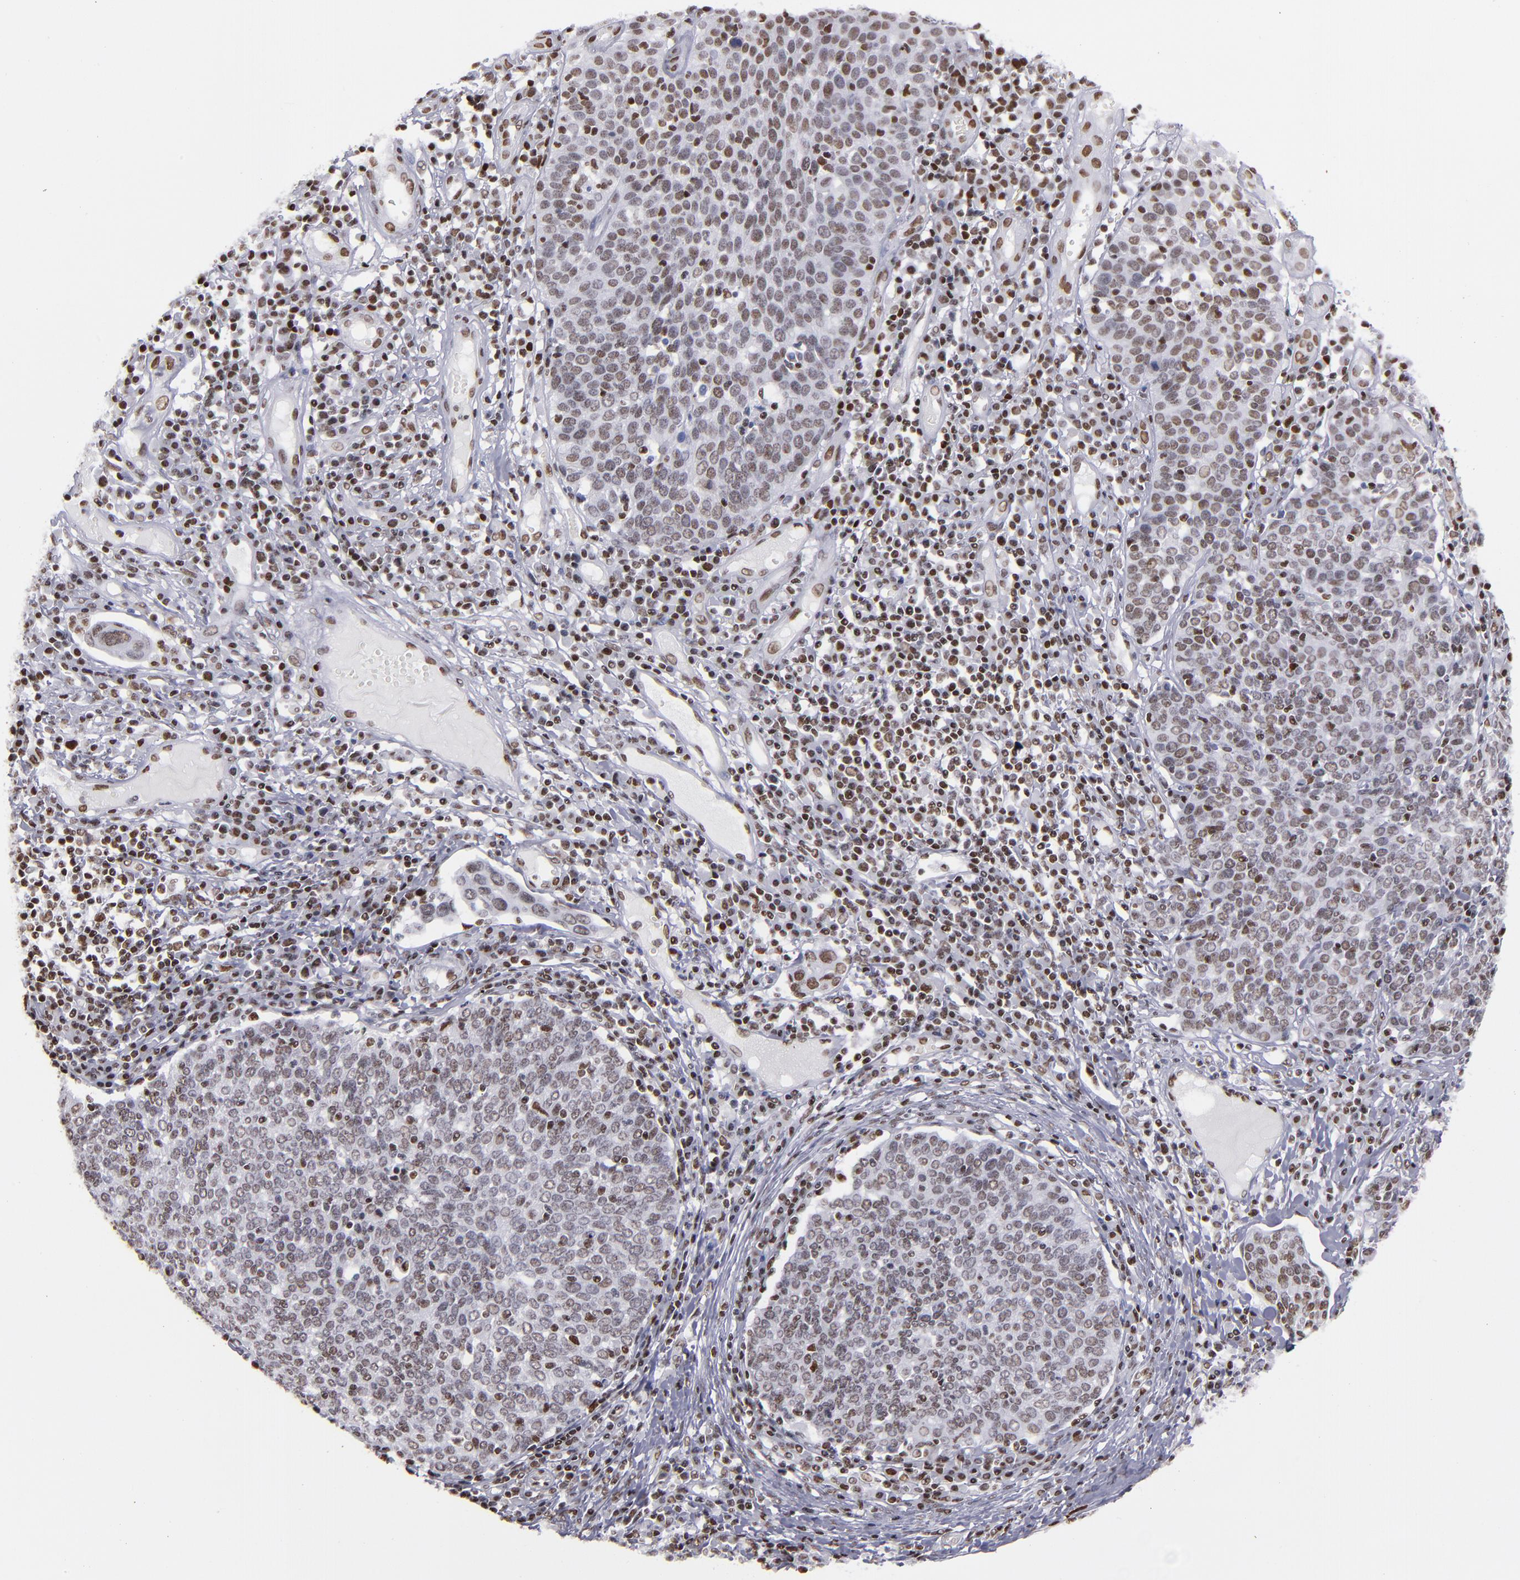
{"staining": {"intensity": "weak", "quantity": ">75%", "location": "nuclear"}, "tissue": "cervical cancer", "cell_type": "Tumor cells", "image_type": "cancer", "snomed": [{"axis": "morphology", "description": "Squamous cell carcinoma, NOS"}, {"axis": "topography", "description": "Cervix"}], "caption": "IHC image of human squamous cell carcinoma (cervical) stained for a protein (brown), which demonstrates low levels of weak nuclear expression in about >75% of tumor cells.", "gene": "TERF2", "patient": {"sex": "female", "age": 40}}